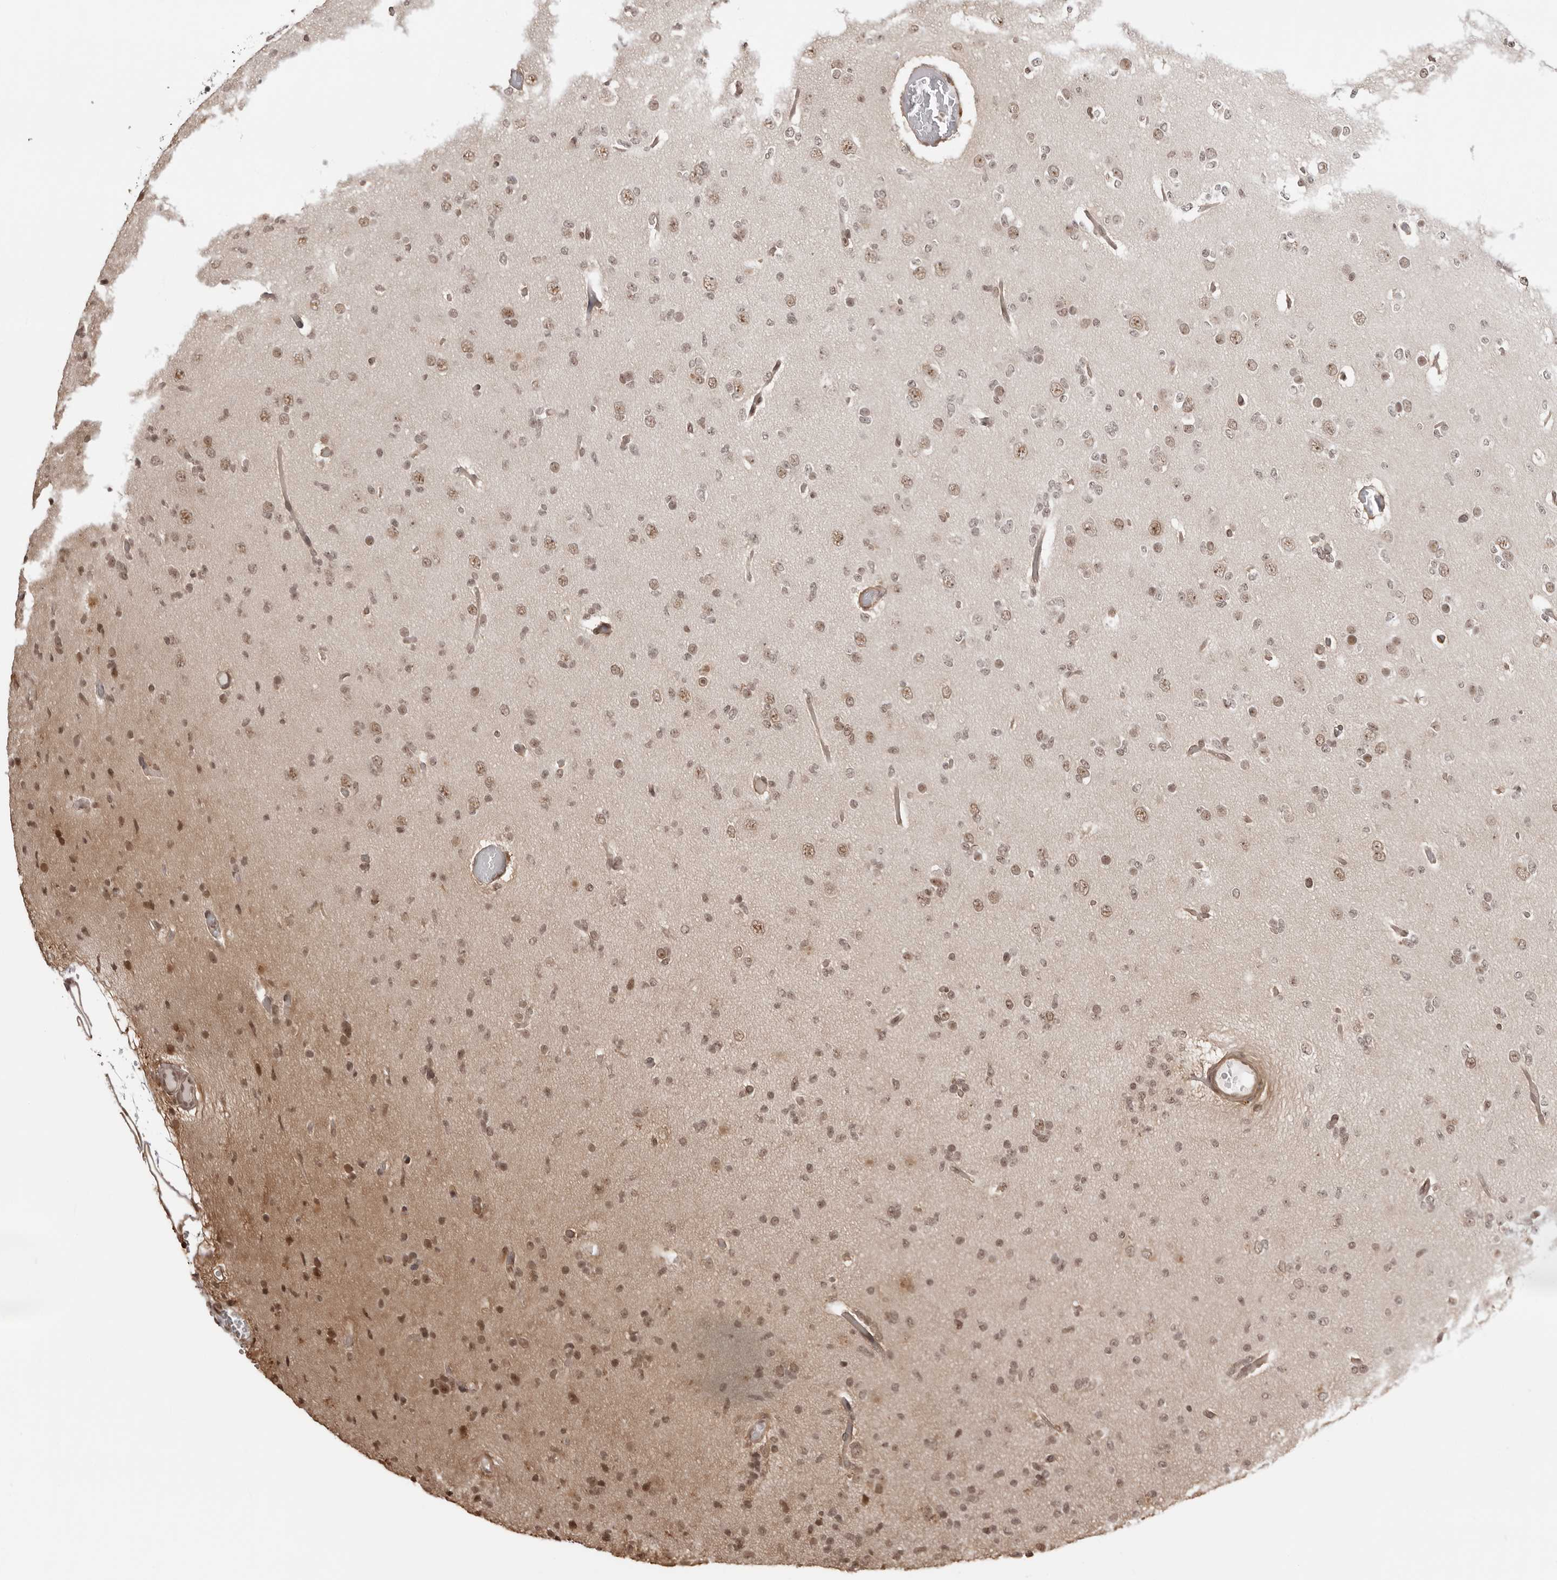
{"staining": {"intensity": "weak", "quantity": ">75%", "location": "nuclear"}, "tissue": "glioma", "cell_type": "Tumor cells", "image_type": "cancer", "snomed": [{"axis": "morphology", "description": "Glioma, malignant, Low grade"}, {"axis": "topography", "description": "Brain"}], "caption": "Low-grade glioma (malignant) stained with a protein marker demonstrates weak staining in tumor cells.", "gene": "SDE2", "patient": {"sex": "female", "age": 22}}